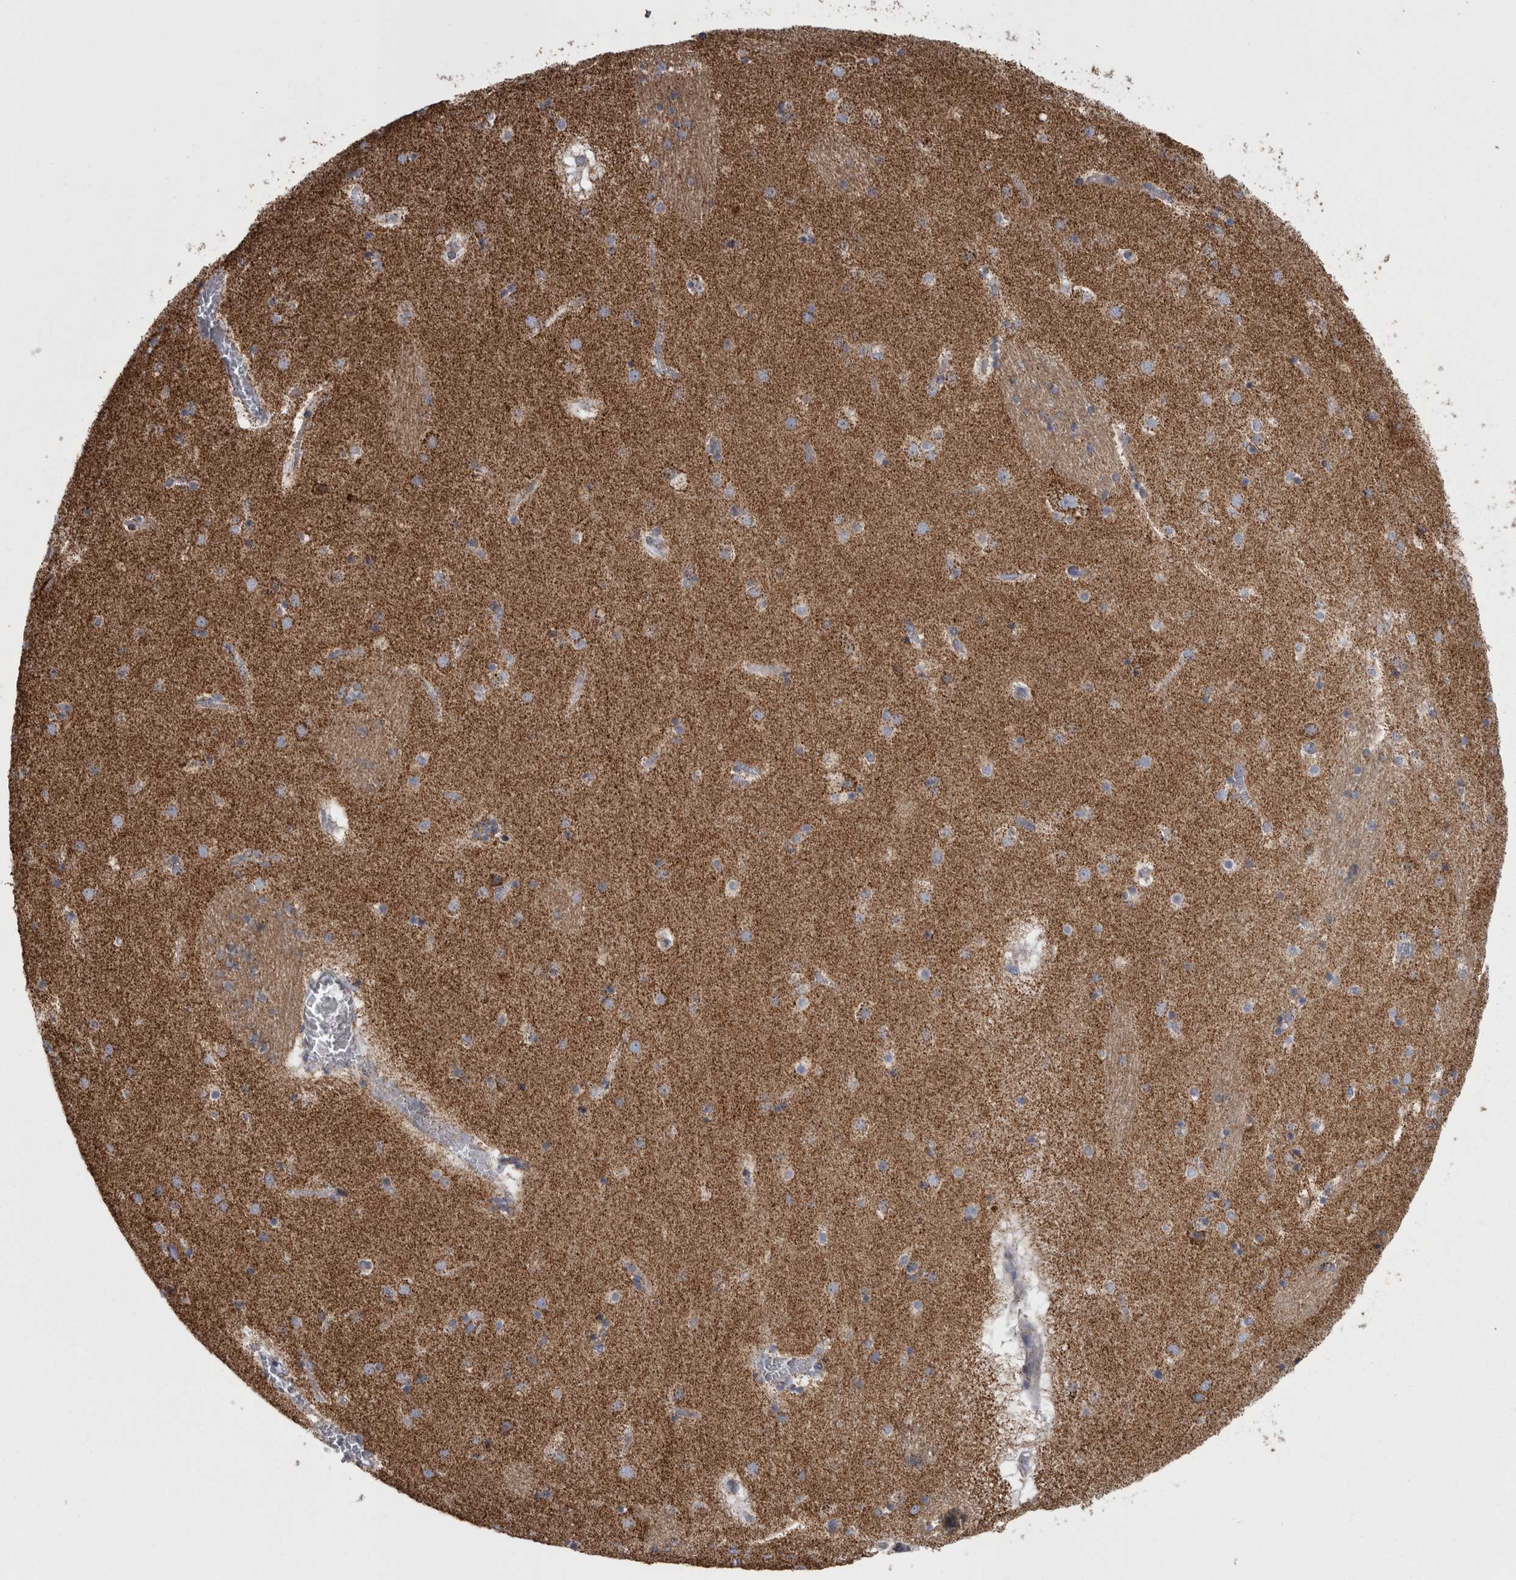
{"staining": {"intensity": "moderate", "quantity": "25%-75%", "location": "cytoplasmic/membranous"}, "tissue": "caudate", "cell_type": "Glial cells", "image_type": "normal", "snomed": [{"axis": "morphology", "description": "Normal tissue, NOS"}, {"axis": "topography", "description": "Lateral ventricle wall"}], "caption": "Glial cells reveal medium levels of moderate cytoplasmic/membranous expression in about 25%-75% of cells in unremarkable caudate. Nuclei are stained in blue.", "gene": "MDH2", "patient": {"sex": "male", "age": 70}}